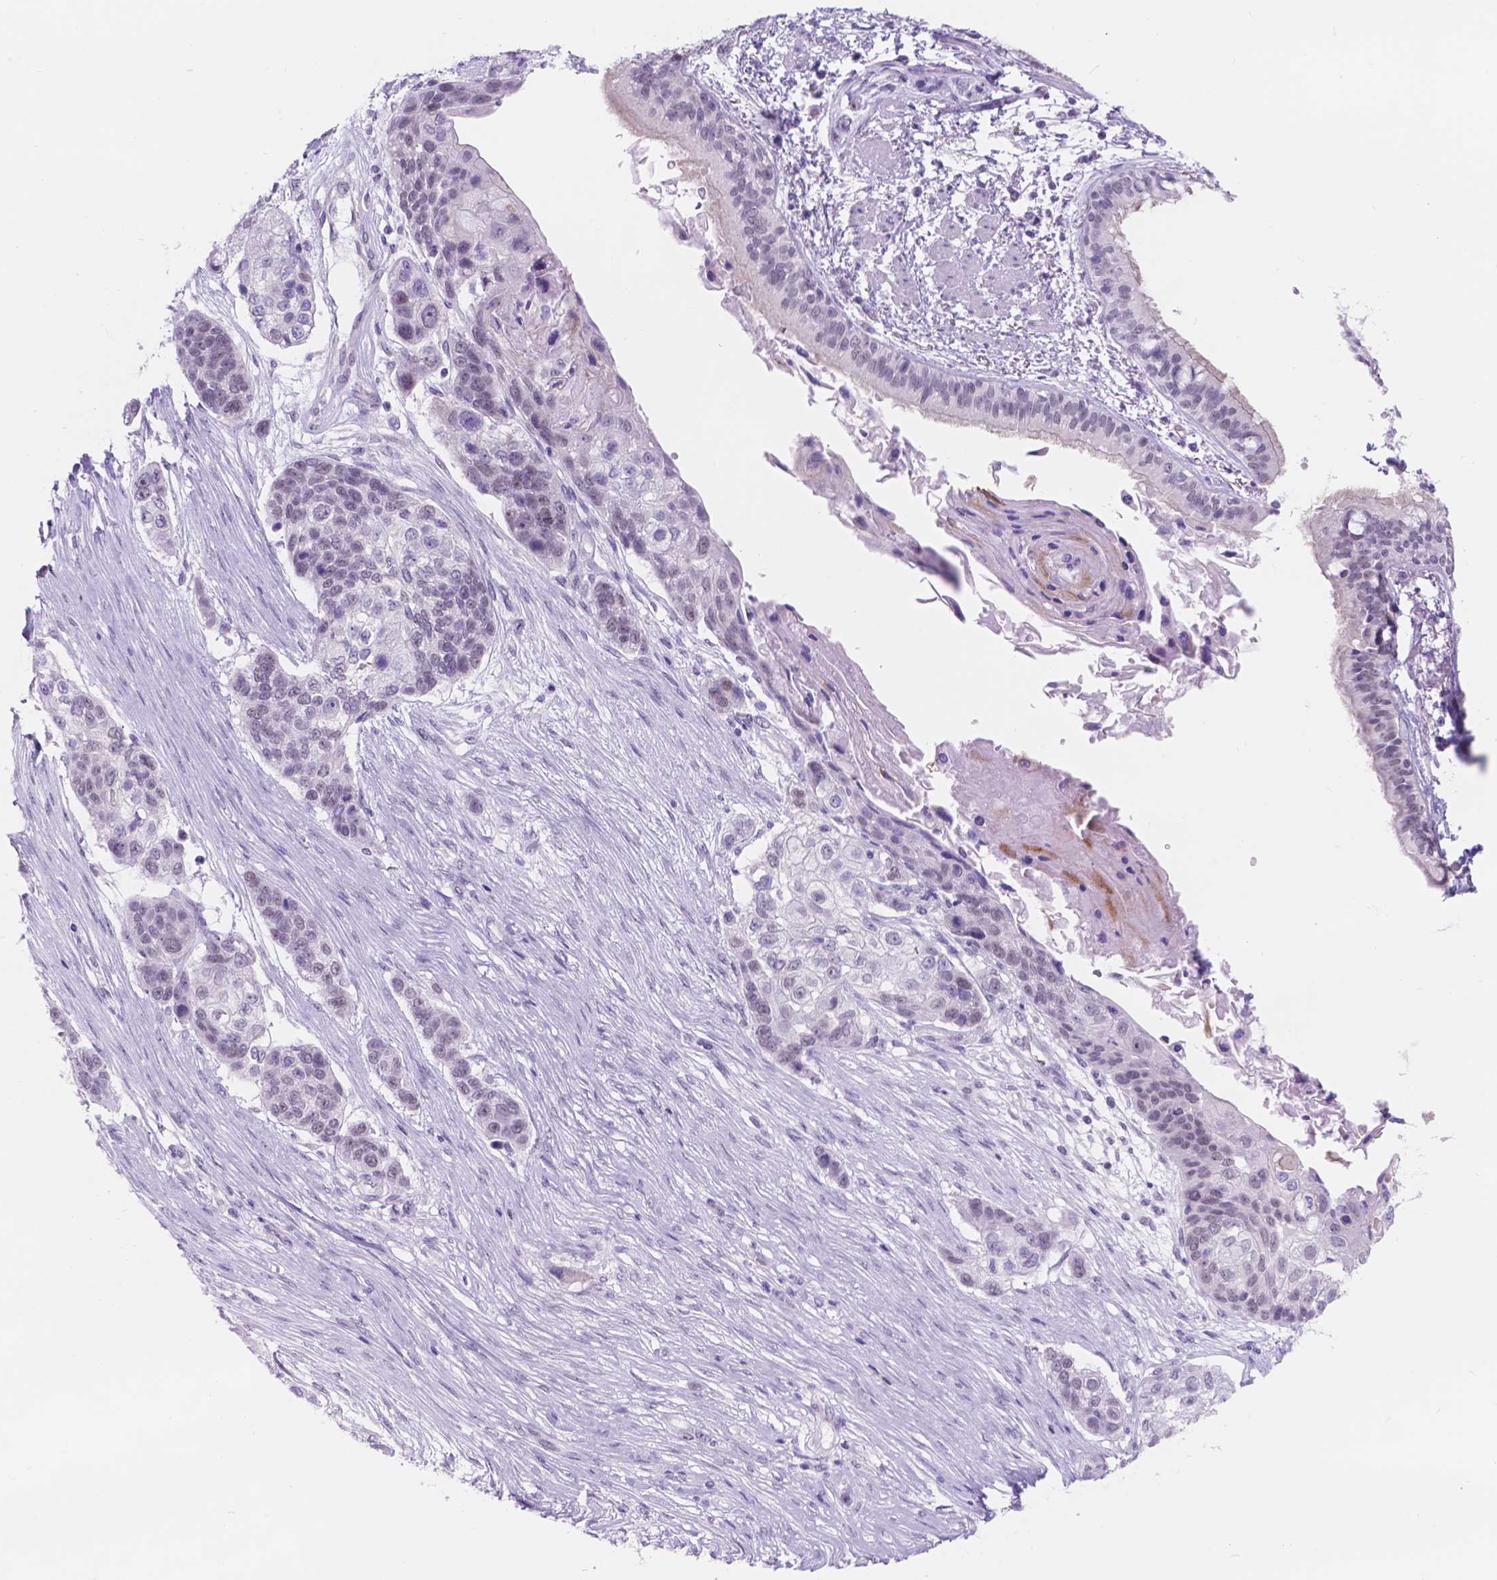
{"staining": {"intensity": "negative", "quantity": "none", "location": "none"}, "tissue": "lung cancer", "cell_type": "Tumor cells", "image_type": "cancer", "snomed": [{"axis": "morphology", "description": "Squamous cell carcinoma, NOS"}, {"axis": "topography", "description": "Lung"}], "caption": "The image shows no significant staining in tumor cells of lung cancer (squamous cell carcinoma).", "gene": "DCC", "patient": {"sex": "male", "age": 69}}